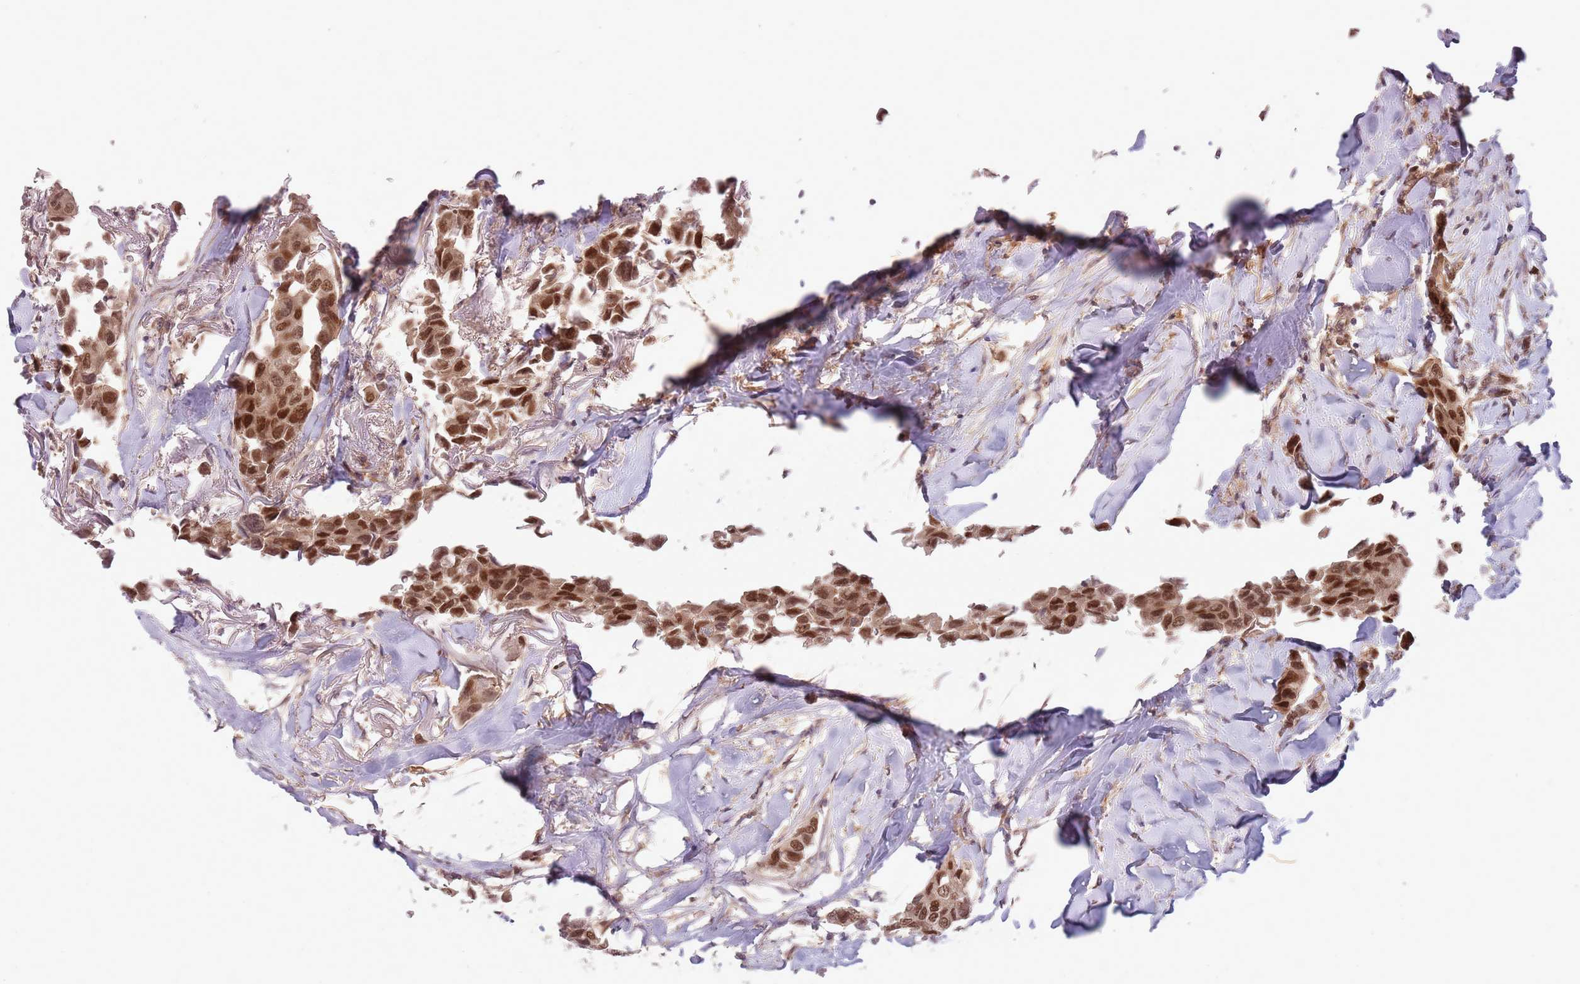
{"staining": {"intensity": "moderate", "quantity": ">75%", "location": "cytoplasmic/membranous,nuclear"}, "tissue": "breast cancer", "cell_type": "Tumor cells", "image_type": "cancer", "snomed": [{"axis": "morphology", "description": "Duct carcinoma"}, {"axis": "topography", "description": "Breast"}], "caption": "Protein staining of breast invasive ductal carcinoma tissue reveals moderate cytoplasmic/membranous and nuclear expression in about >75% of tumor cells. (IHC, brightfield microscopy, high magnification).", "gene": "ADAMTS3", "patient": {"sex": "female", "age": 80}}